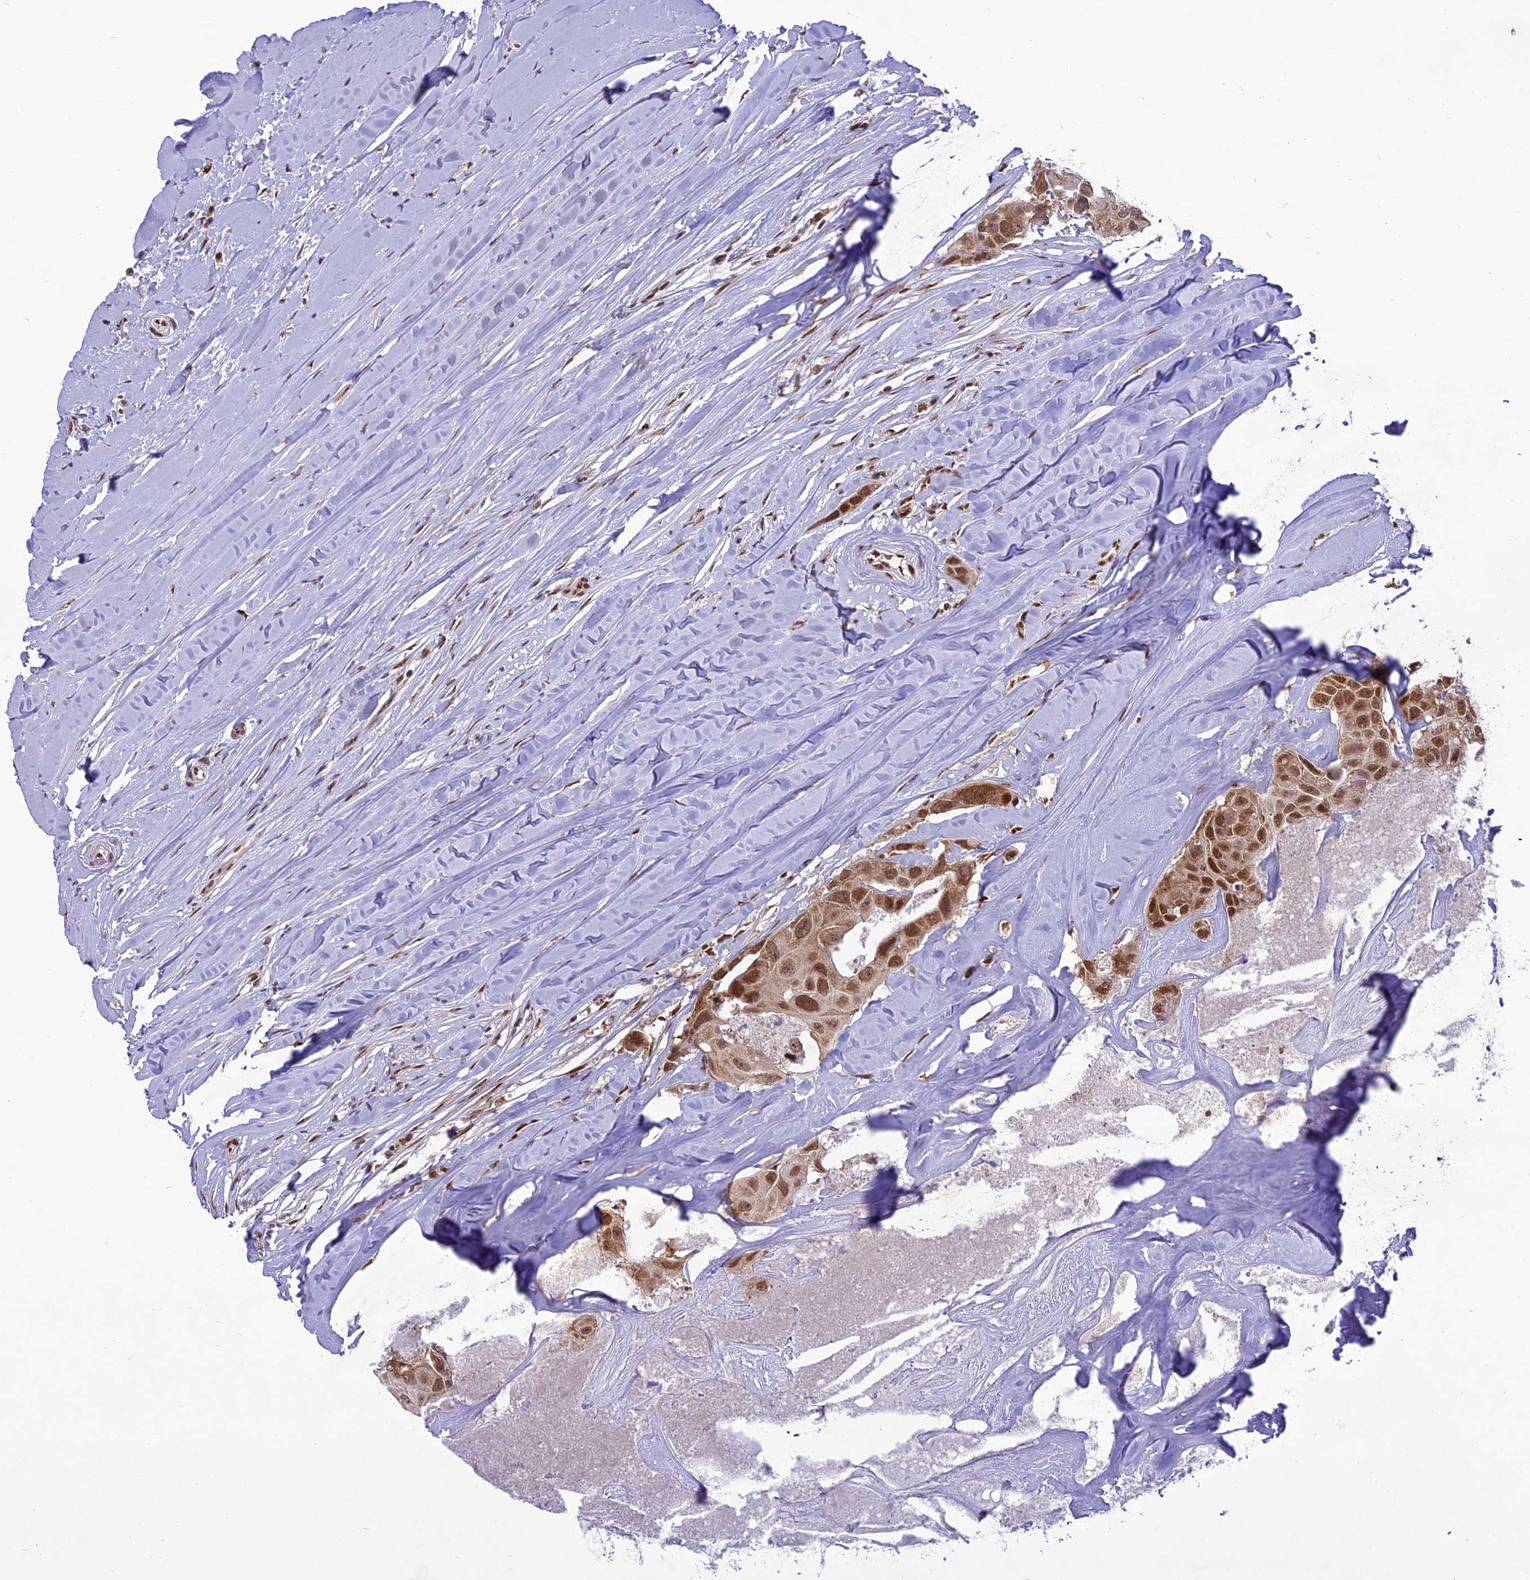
{"staining": {"intensity": "strong", "quantity": ">75%", "location": "nuclear"}, "tissue": "head and neck cancer", "cell_type": "Tumor cells", "image_type": "cancer", "snomed": [{"axis": "morphology", "description": "Adenocarcinoma, NOS"}, {"axis": "morphology", "description": "Adenocarcinoma, metastatic, NOS"}, {"axis": "topography", "description": "Head-Neck"}], "caption": "Brown immunohistochemical staining in human head and neck cancer (metastatic adenocarcinoma) shows strong nuclear expression in approximately >75% of tumor cells.", "gene": "DDX1", "patient": {"sex": "male", "age": 75}}